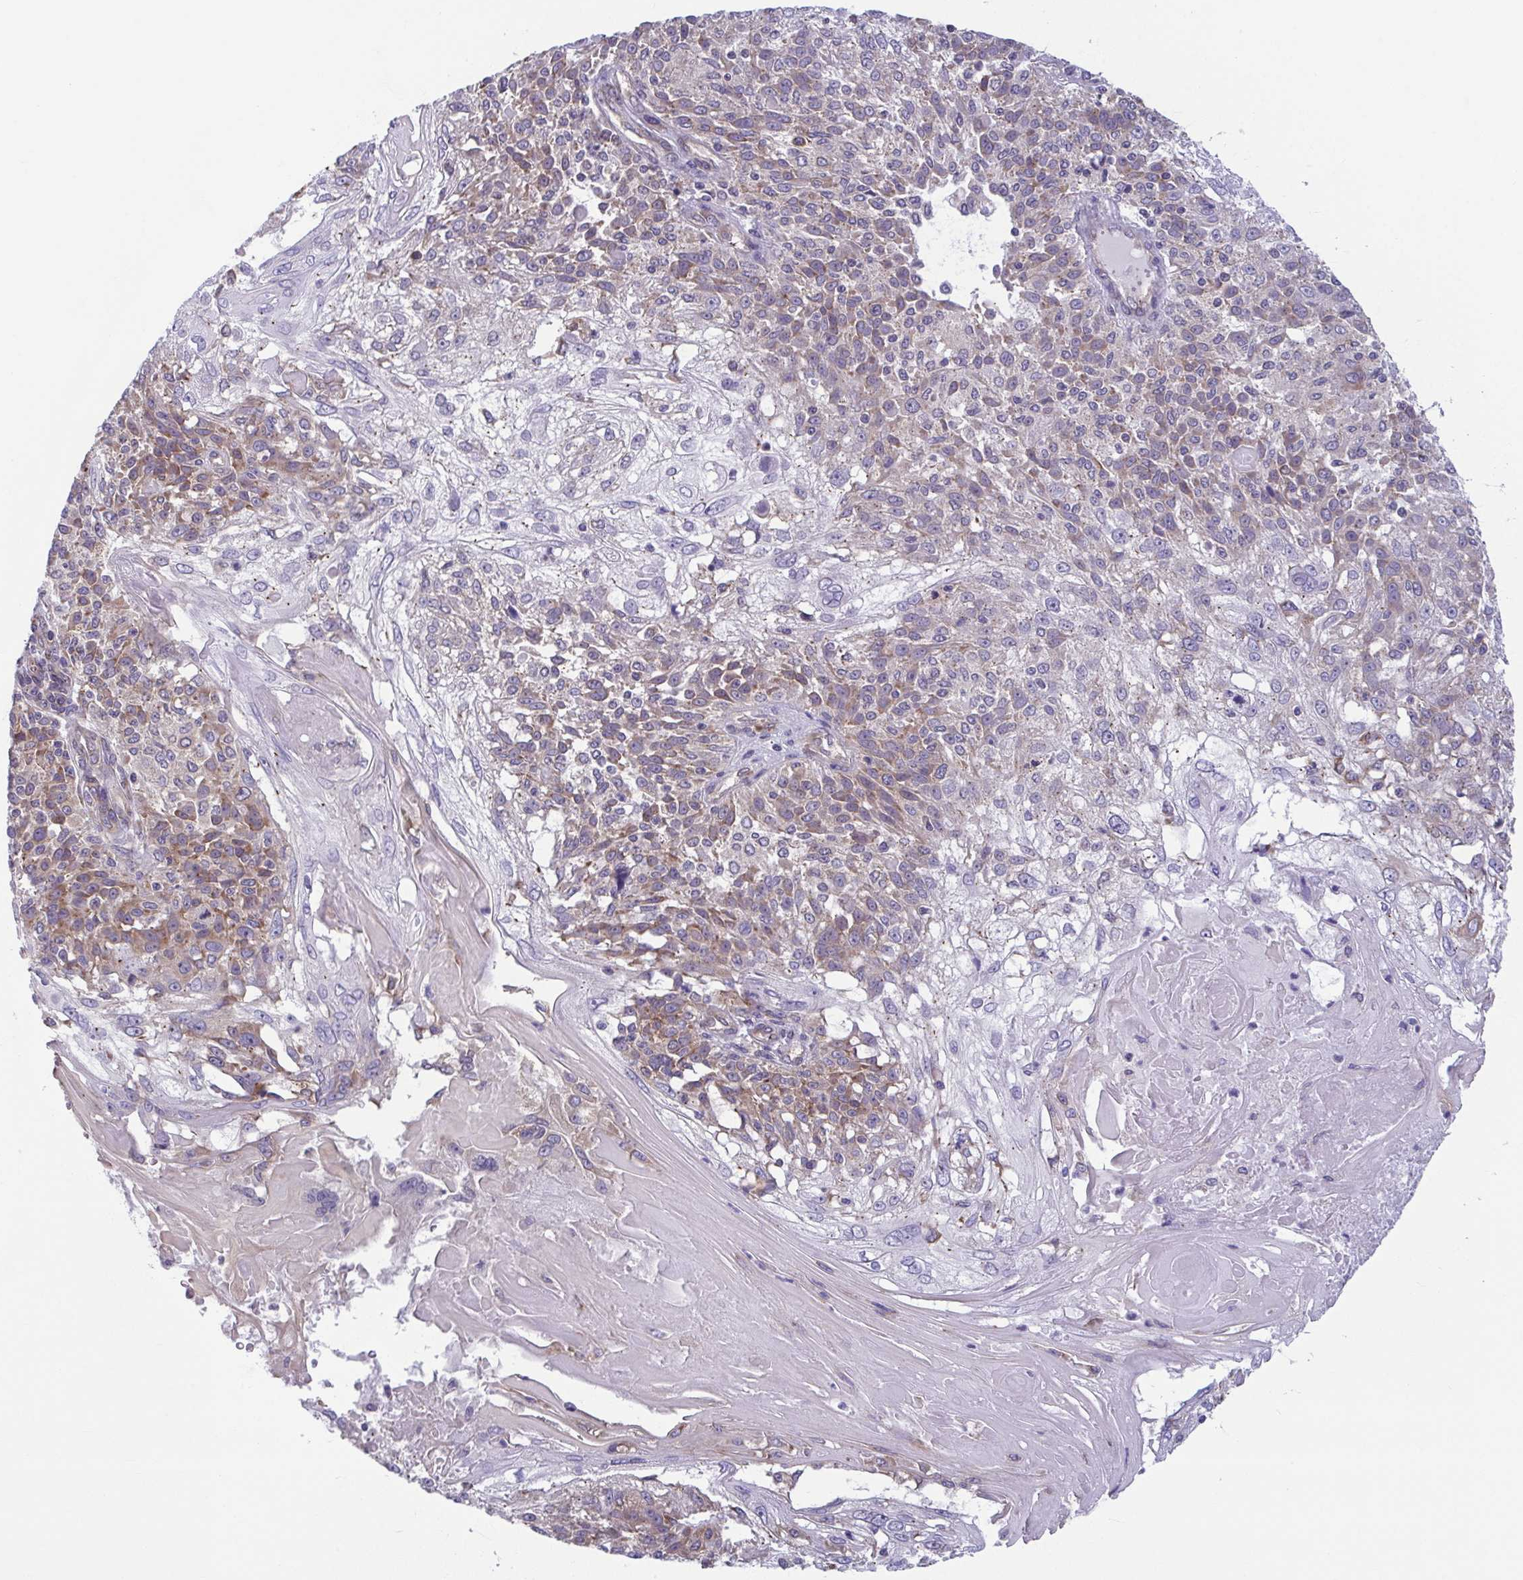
{"staining": {"intensity": "moderate", "quantity": "25%-75%", "location": "cytoplasmic/membranous"}, "tissue": "skin cancer", "cell_type": "Tumor cells", "image_type": "cancer", "snomed": [{"axis": "morphology", "description": "Normal tissue, NOS"}, {"axis": "morphology", "description": "Squamous cell carcinoma, NOS"}, {"axis": "topography", "description": "Skin"}], "caption": "Skin squamous cell carcinoma stained for a protein demonstrates moderate cytoplasmic/membranous positivity in tumor cells. (DAB (3,3'-diaminobenzidine) IHC, brown staining for protein, blue staining for nuclei).", "gene": "TMEM108", "patient": {"sex": "female", "age": 83}}